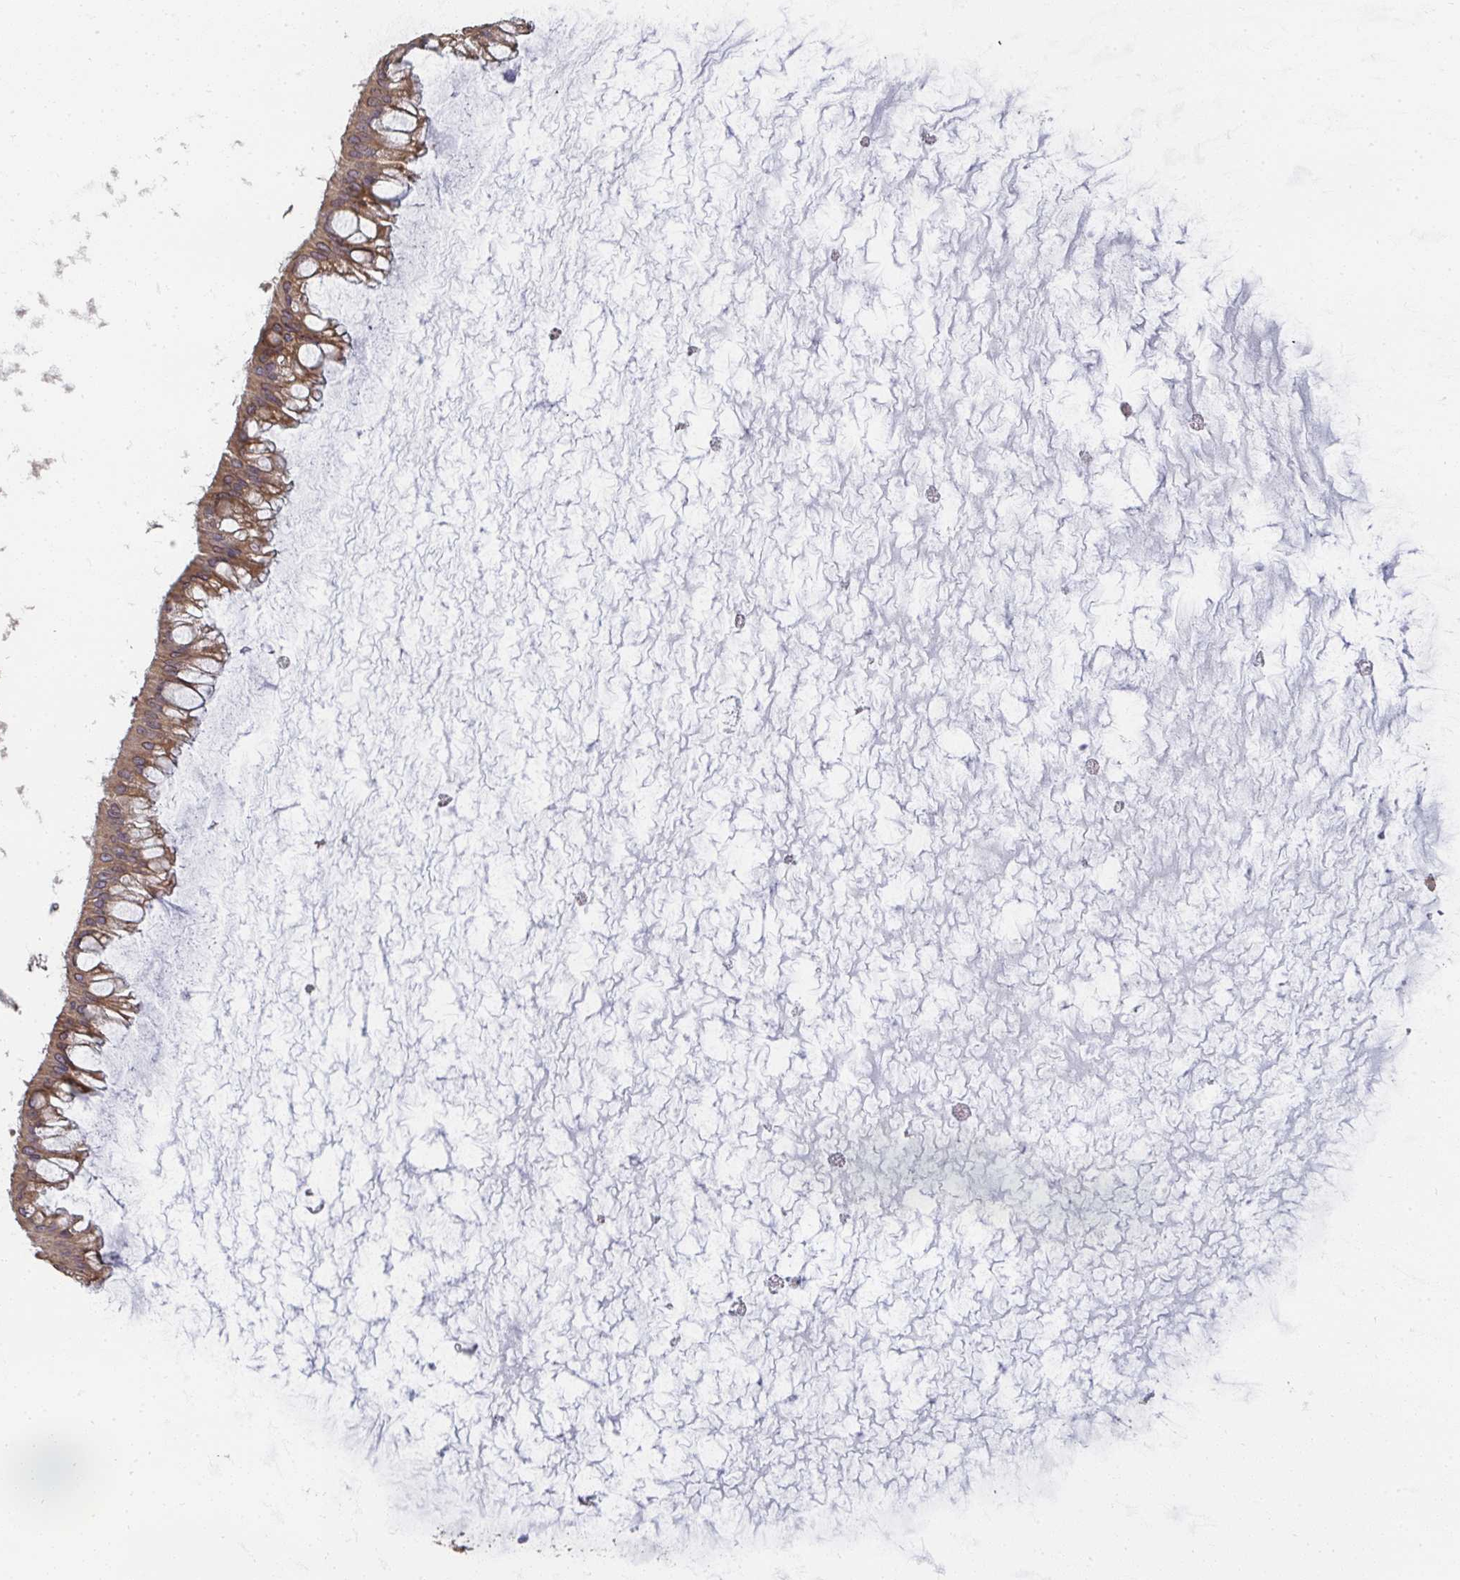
{"staining": {"intensity": "moderate", "quantity": ">75%", "location": "cytoplasmic/membranous"}, "tissue": "ovarian cancer", "cell_type": "Tumor cells", "image_type": "cancer", "snomed": [{"axis": "morphology", "description": "Cystadenocarcinoma, mucinous, NOS"}, {"axis": "topography", "description": "Ovary"}], "caption": "A histopathology image of human ovarian cancer (mucinous cystadenocarcinoma) stained for a protein exhibits moderate cytoplasmic/membranous brown staining in tumor cells. (Stains: DAB in brown, nuclei in blue, Microscopy: brightfield microscopy at high magnification).", "gene": "ZFYVE28", "patient": {"sex": "female", "age": 73}}